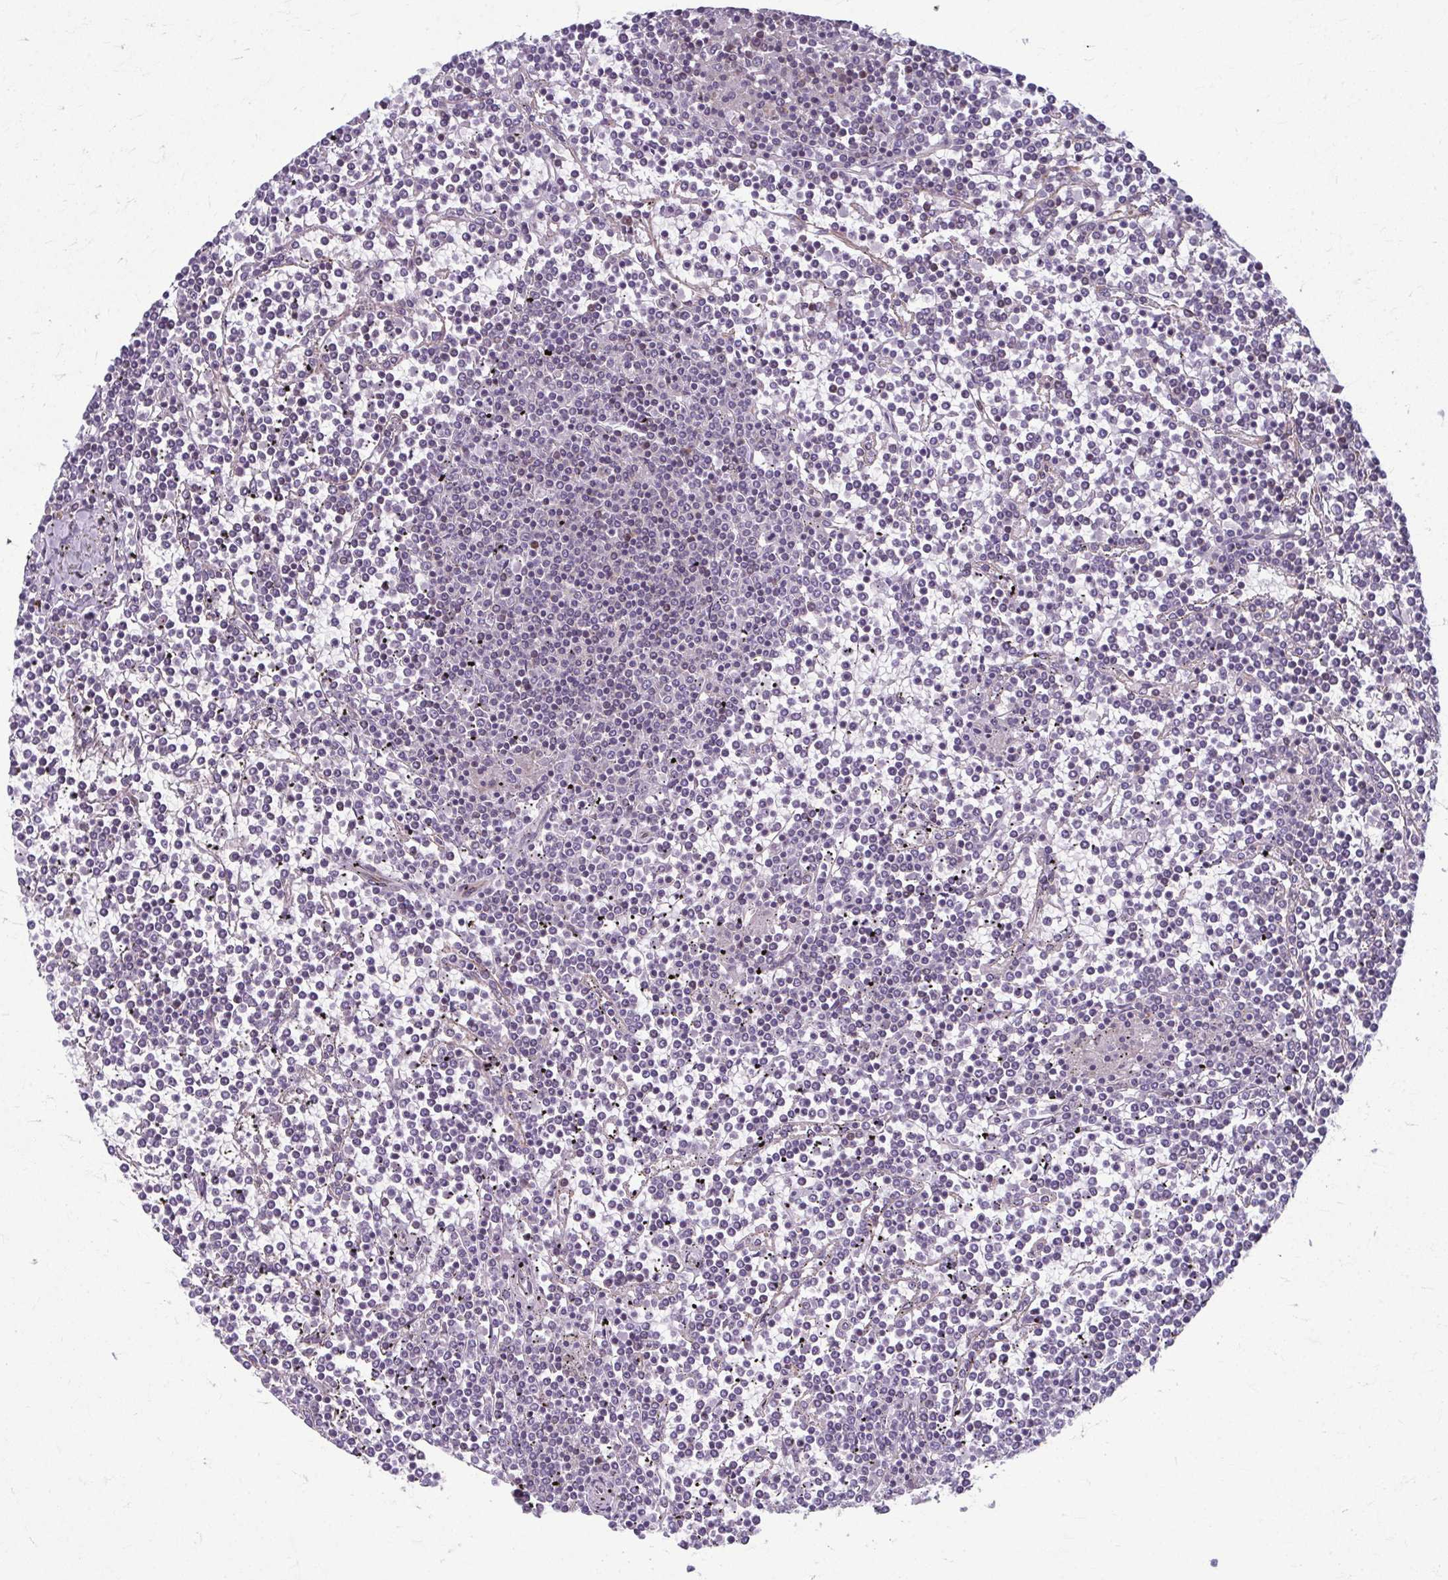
{"staining": {"intensity": "negative", "quantity": "none", "location": "none"}, "tissue": "lymphoma", "cell_type": "Tumor cells", "image_type": "cancer", "snomed": [{"axis": "morphology", "description": "Malignant lymphoma, non-Hodgkin's type, Low grade"}, {"axis": "topography", "description": "Spleen"}], "caption": "Immunohistochemistry (IHC) micrograph of human low-grade malignant lymphoma, non-Hodgkin's type stained for a protein (brown), which displays no positivity in tumor cells.", "gene": "EID2B", "patient": {"sex": "female", "age": 19}}